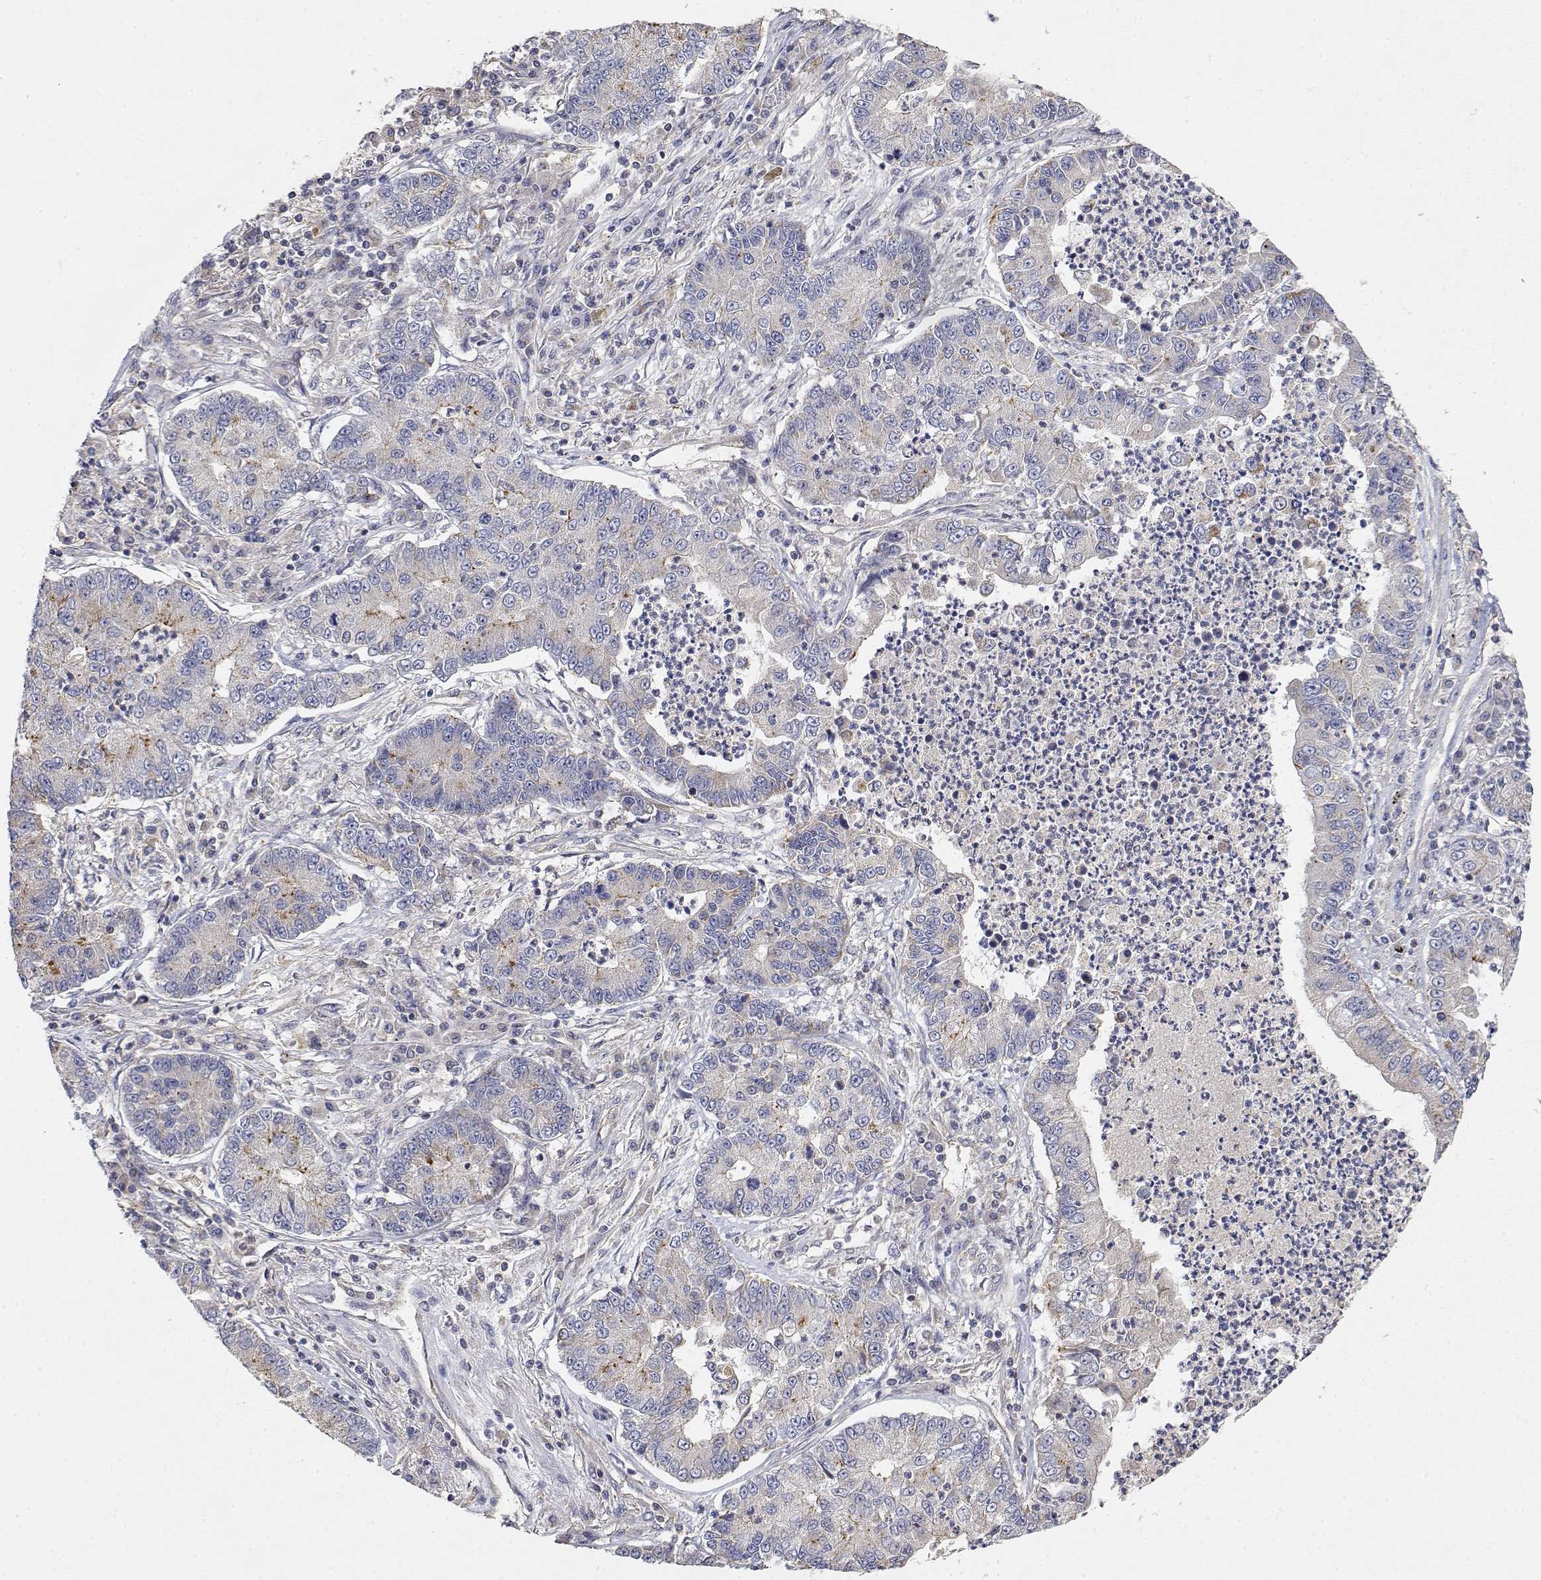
{"staining": {"intensity": "moderate", "quantity": "<25%", "location": "cytoplasmic/membranous"}, "tissue": "lung cancer", "cell_type": "Tumor cells", "image_type": "cancer", "snomed": [{"axis": "morphology", "description": "Adenocarcinoma, NOS"}, {"axis": "topography", "description": "Lung"}], "caption": "Immunohistochemistry (IHC) photomicrograph of lung adenocarcinoma stained for a protein (brown), which shows low levels of moderate cytoplasmic/membranous staining in about <25% of tumor cells.", "gene": "LONRF3", "patient": {"sex": "female", "age": 57}}